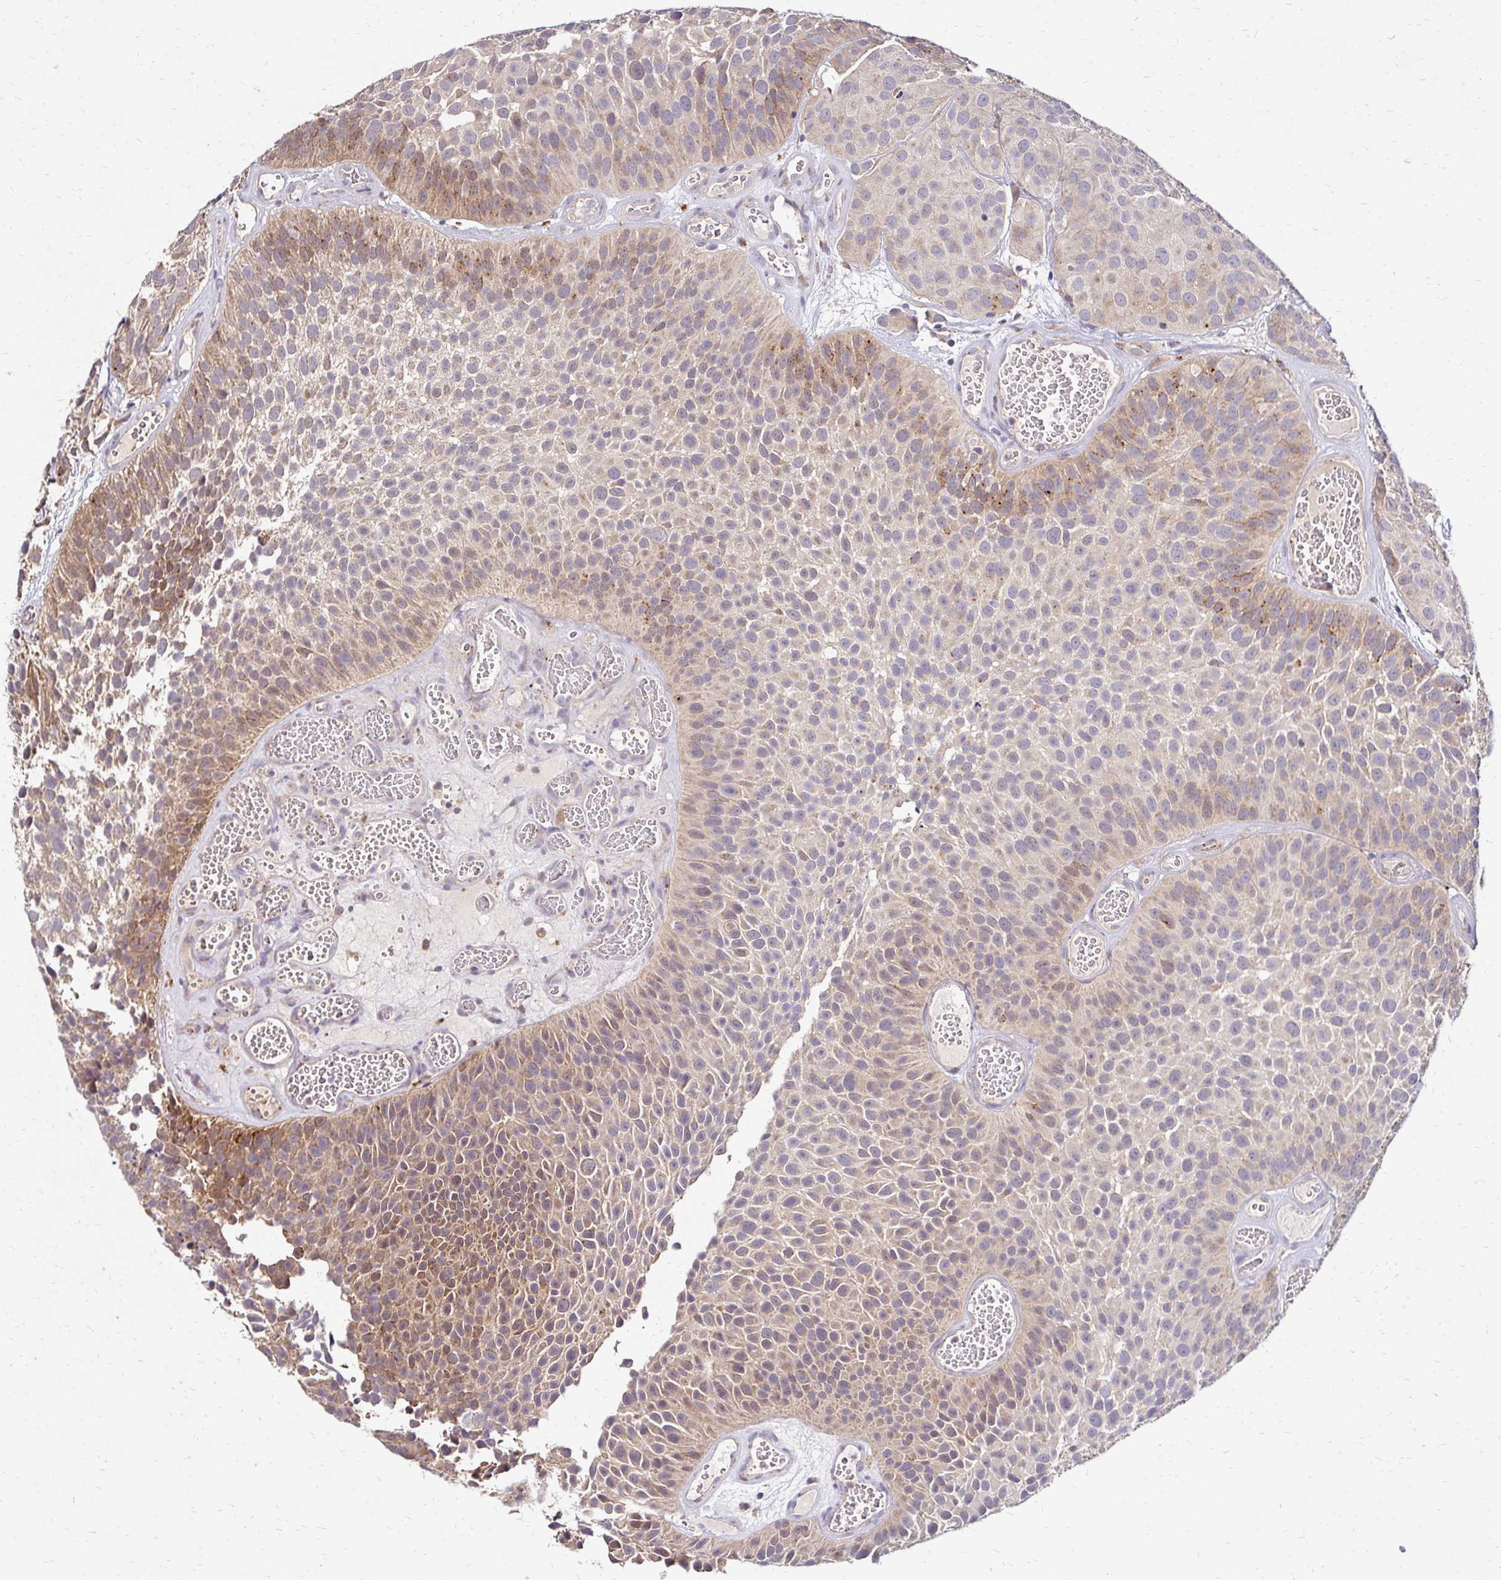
{"staining": {"intensity": "weak", "quantity": "25%-75%", "location": "cytoplasmic/membranous"}, "tissue": "urothelial cancer", "cell_type": "Tumor cells", "image_type": "cancer", "snomed": [{"axis": "morphology", "description": "Urothelial carcinoma, Low grade"}, {"axis": "topography", "description": "Urinary bladder"}], "caption": "Brown immunohistochemical staining in human urothelial cancer shows weak cytoplasmic/membranous positivity in approximately 25%-75% of tumor cells.", "gene": "IDUA", "patient": {"sex": "male", "age": 76}}